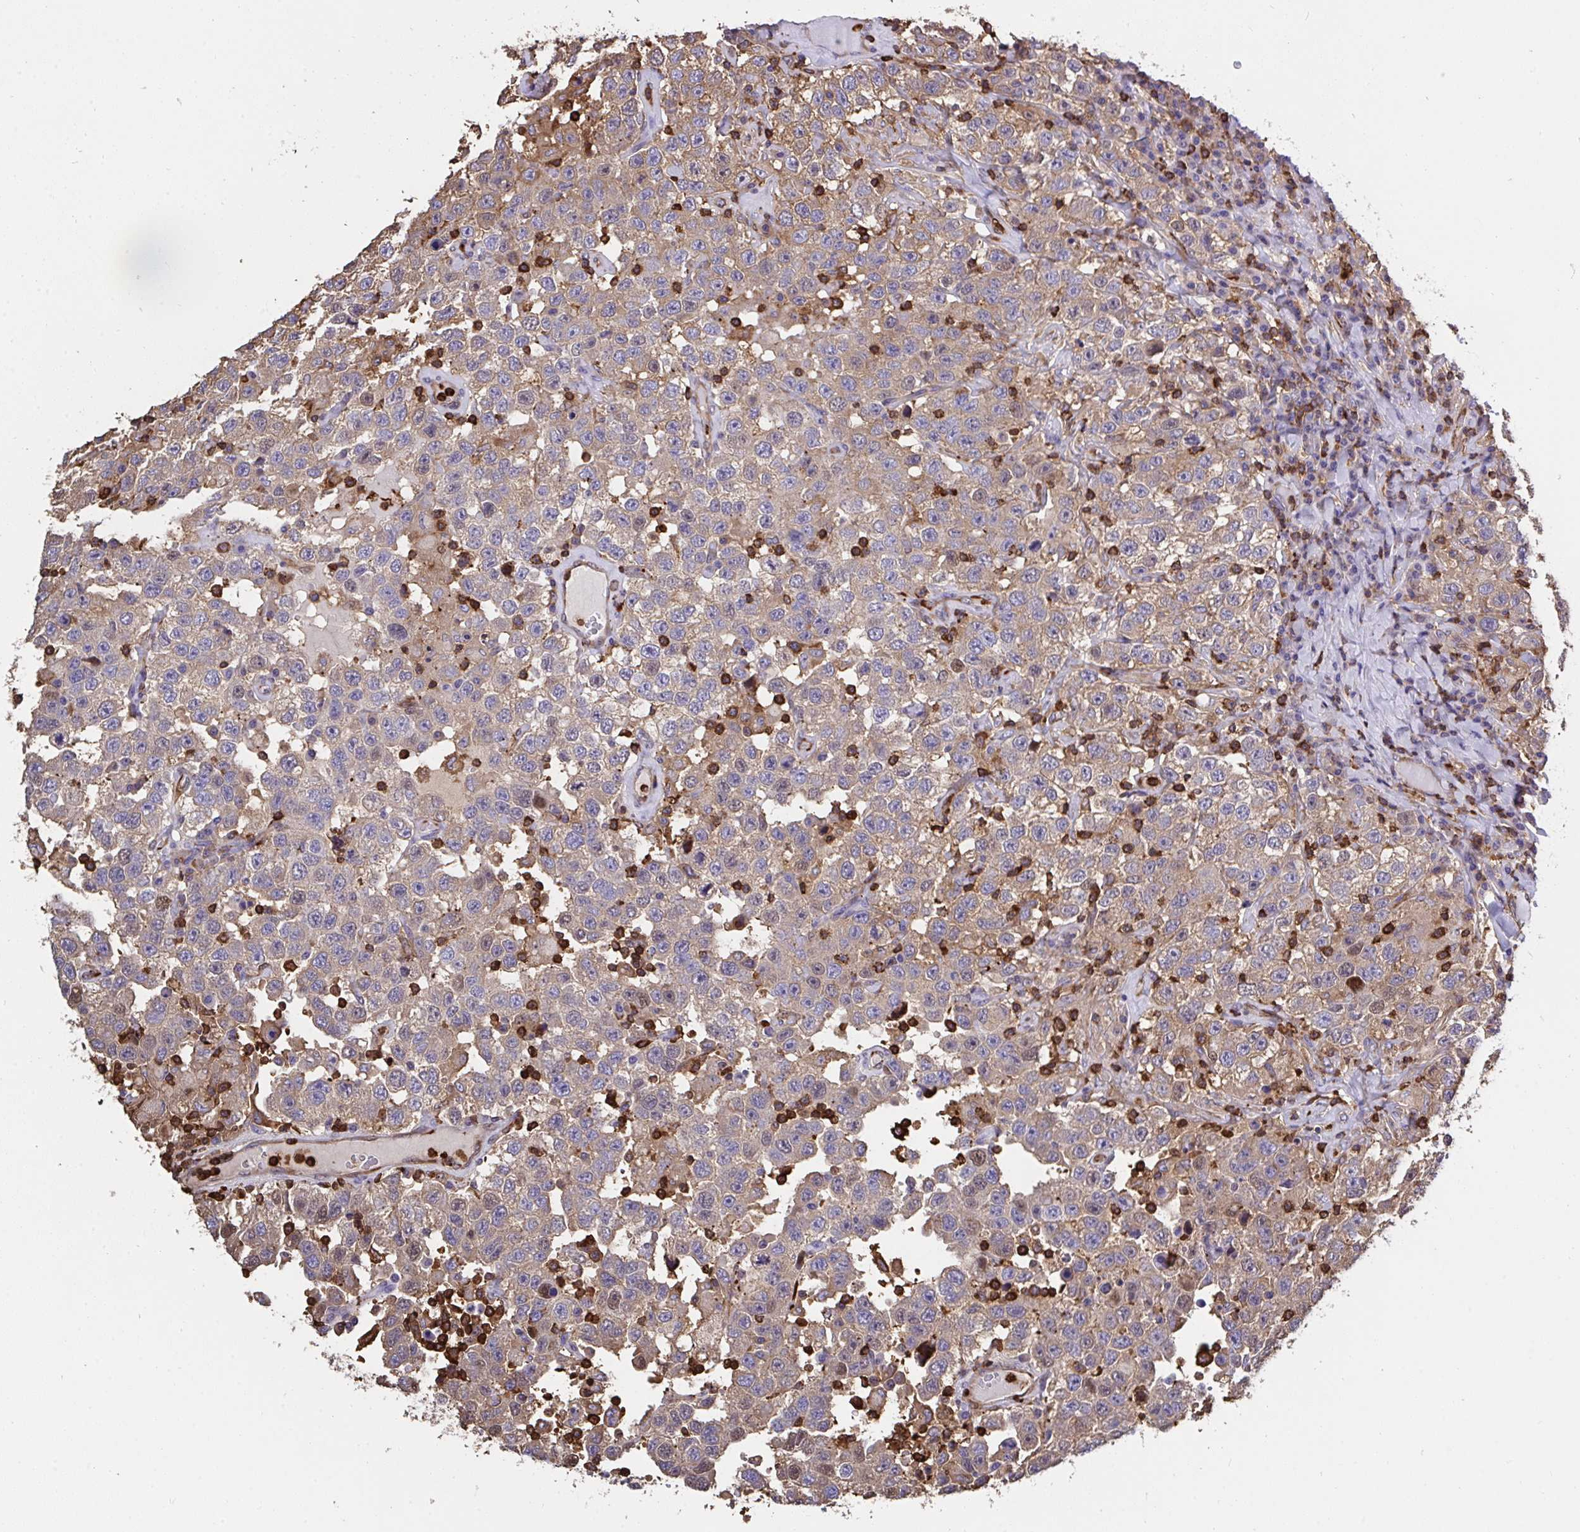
{"staining": {"intensity": "weak", "quantity": "25%-75%", "location": "cytoplasmic/membranous"}, "tissue": "testis cancer", "cell_type": "Tumor cells", "image_type": "cancer", "snomed": [{"axis": "morphology", "description": "Seminoma, NOS"}, {"axis": "topography", "description": "Testis"}], "caption": "The immunohistochemical stain shows weak cytoplasmic/membranous positivity in tumor cells of testis seminoma tissue. Ihc stains the protein of interest in brown and the nuclei are stained blue.", "gene": "CFL1", "patient": {"sex": "male", "age": 41}}